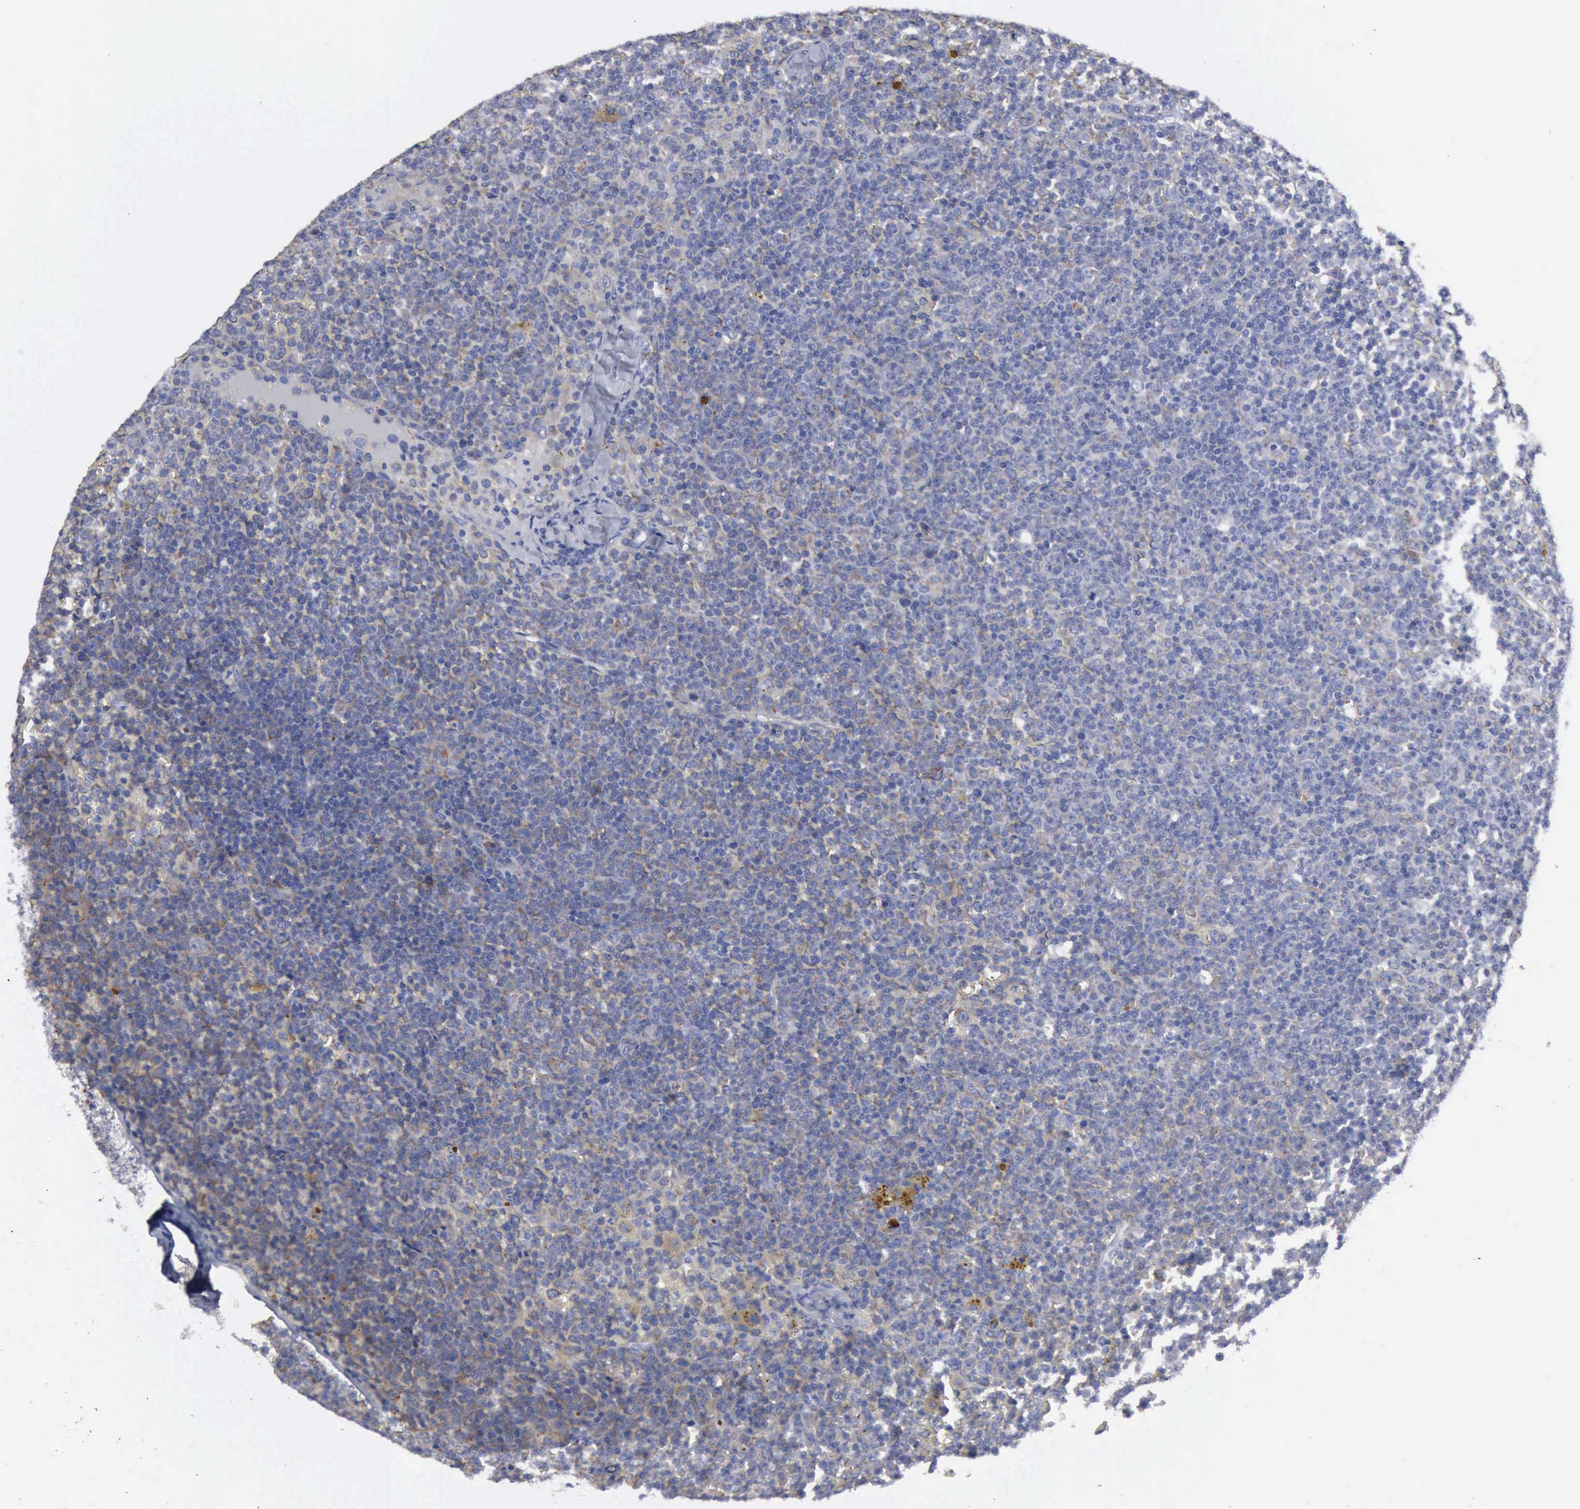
{"staining": {"intensity": "weak", "quantity": "<25%", "location": "cytoplasmic/membranous"}, "tissue": "lymphoma", "cell_type": "Tumor cells", "image_type": "cancer", "snomed": [{"axis": "morphology", "description": "Malignant lymphoma, non-Hodgkin's type, Low grade"}, {"axis": "topography", "description": "Lymph node"}], "caption": "Lymphoma stained for a protein using immunohistochemistry exhibits no staining tumor cells.", "gene": "TXLNG", "patient": {"sex": "male", "age": 50}}